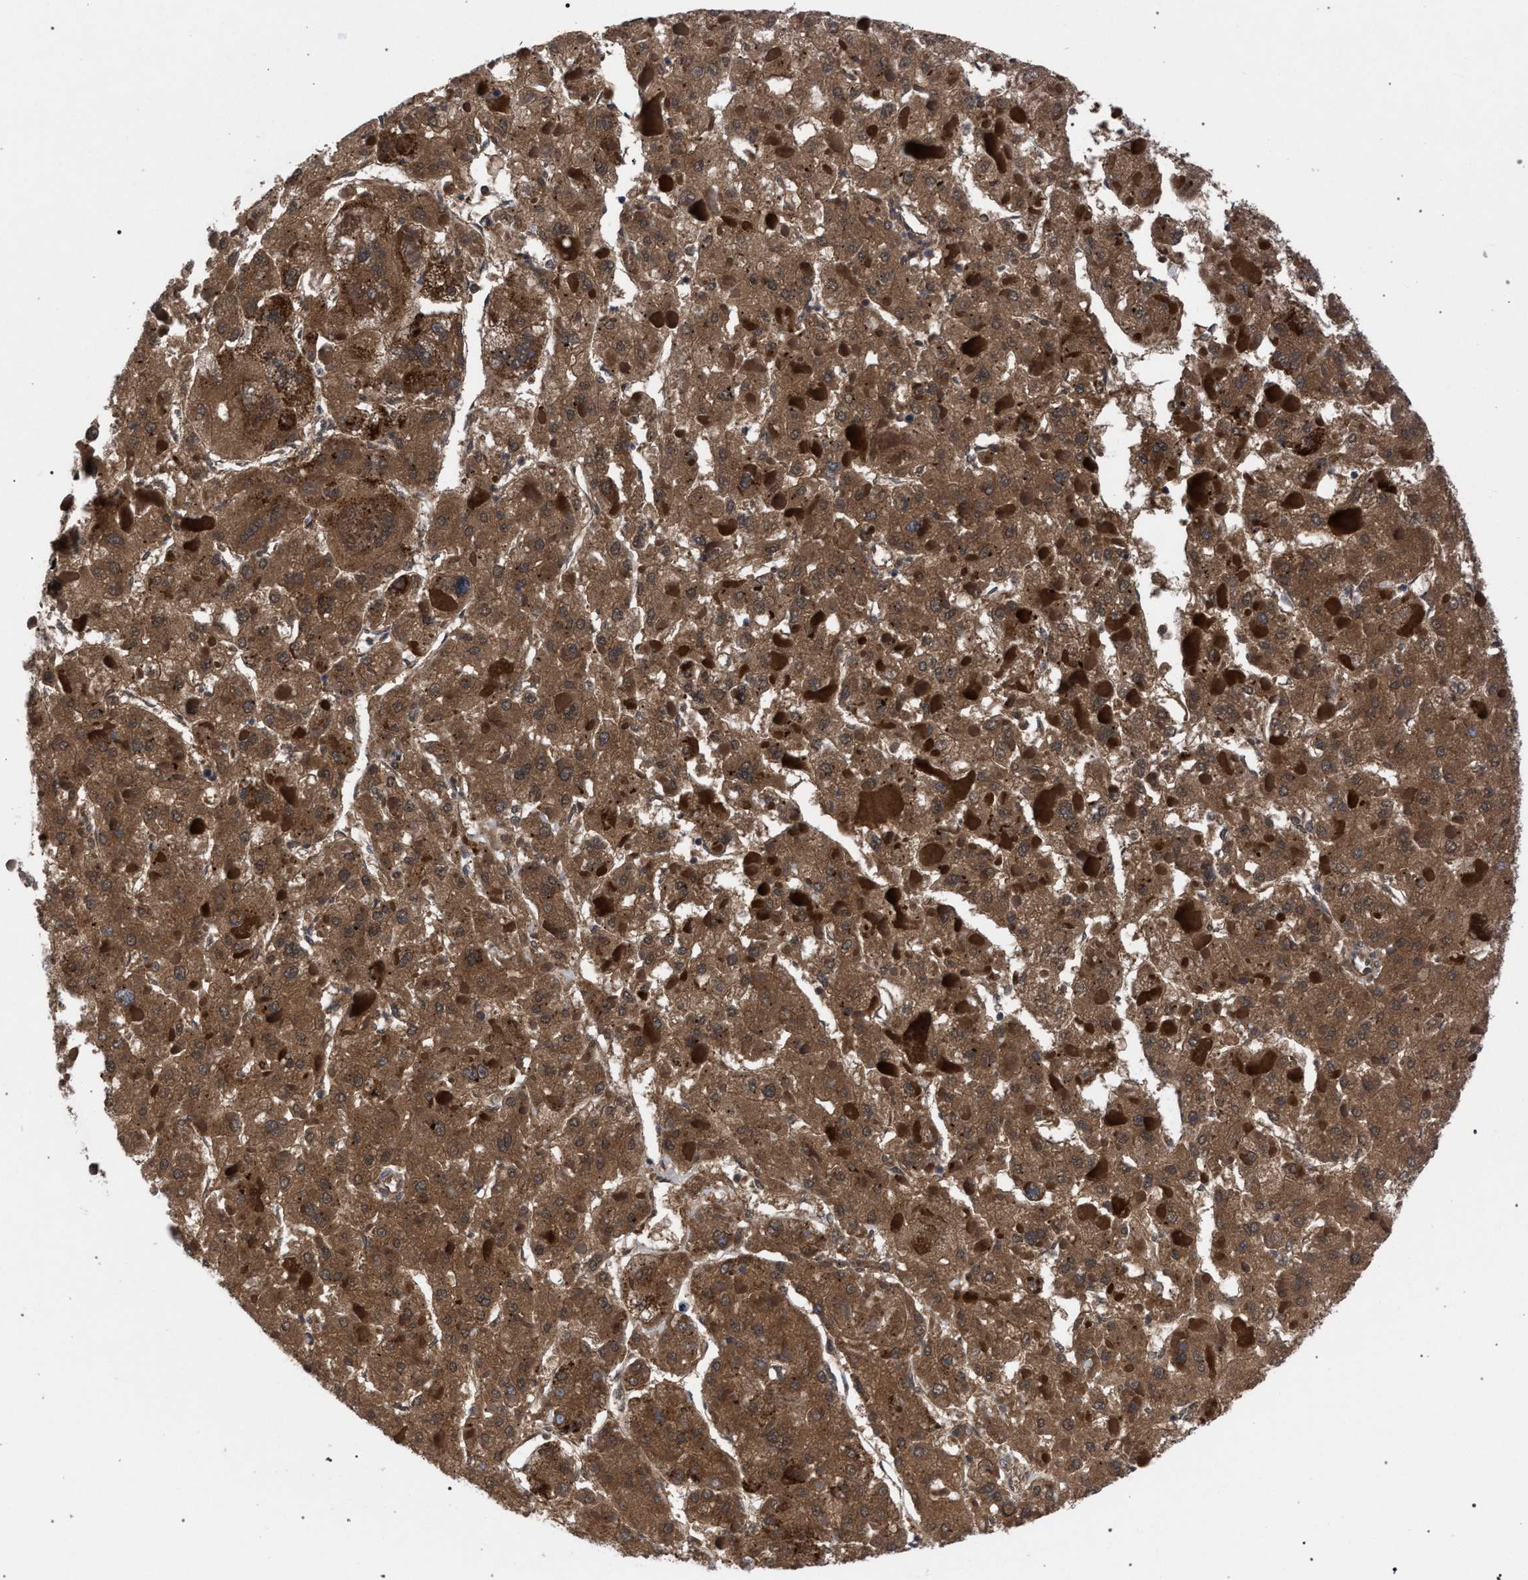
{"staining": {"intensity": "strong", "quantity": ">75%", "location": "cytoplasmic/membranous"}, "tissue": "liver cancer", "cell_type": "Tumor cells", "image_type": "cancer", "snomed": [{"axis": "morphology", "description": "Carcinoma, Hepatocellular, NOS"}, {"axis": "topography", "description": "Liver"}], "caption": "Liver cancer (hepatocellular carcinoma) was stained to show a protein in brown. There is high levels of strong cytoplasmic/membranous staining in about >75% of tumor cells. (Brightfield microscopy of DAB IHC at high magnification).", "gene": "ACADS", "patient": {"sex": "female", "age": 73}}